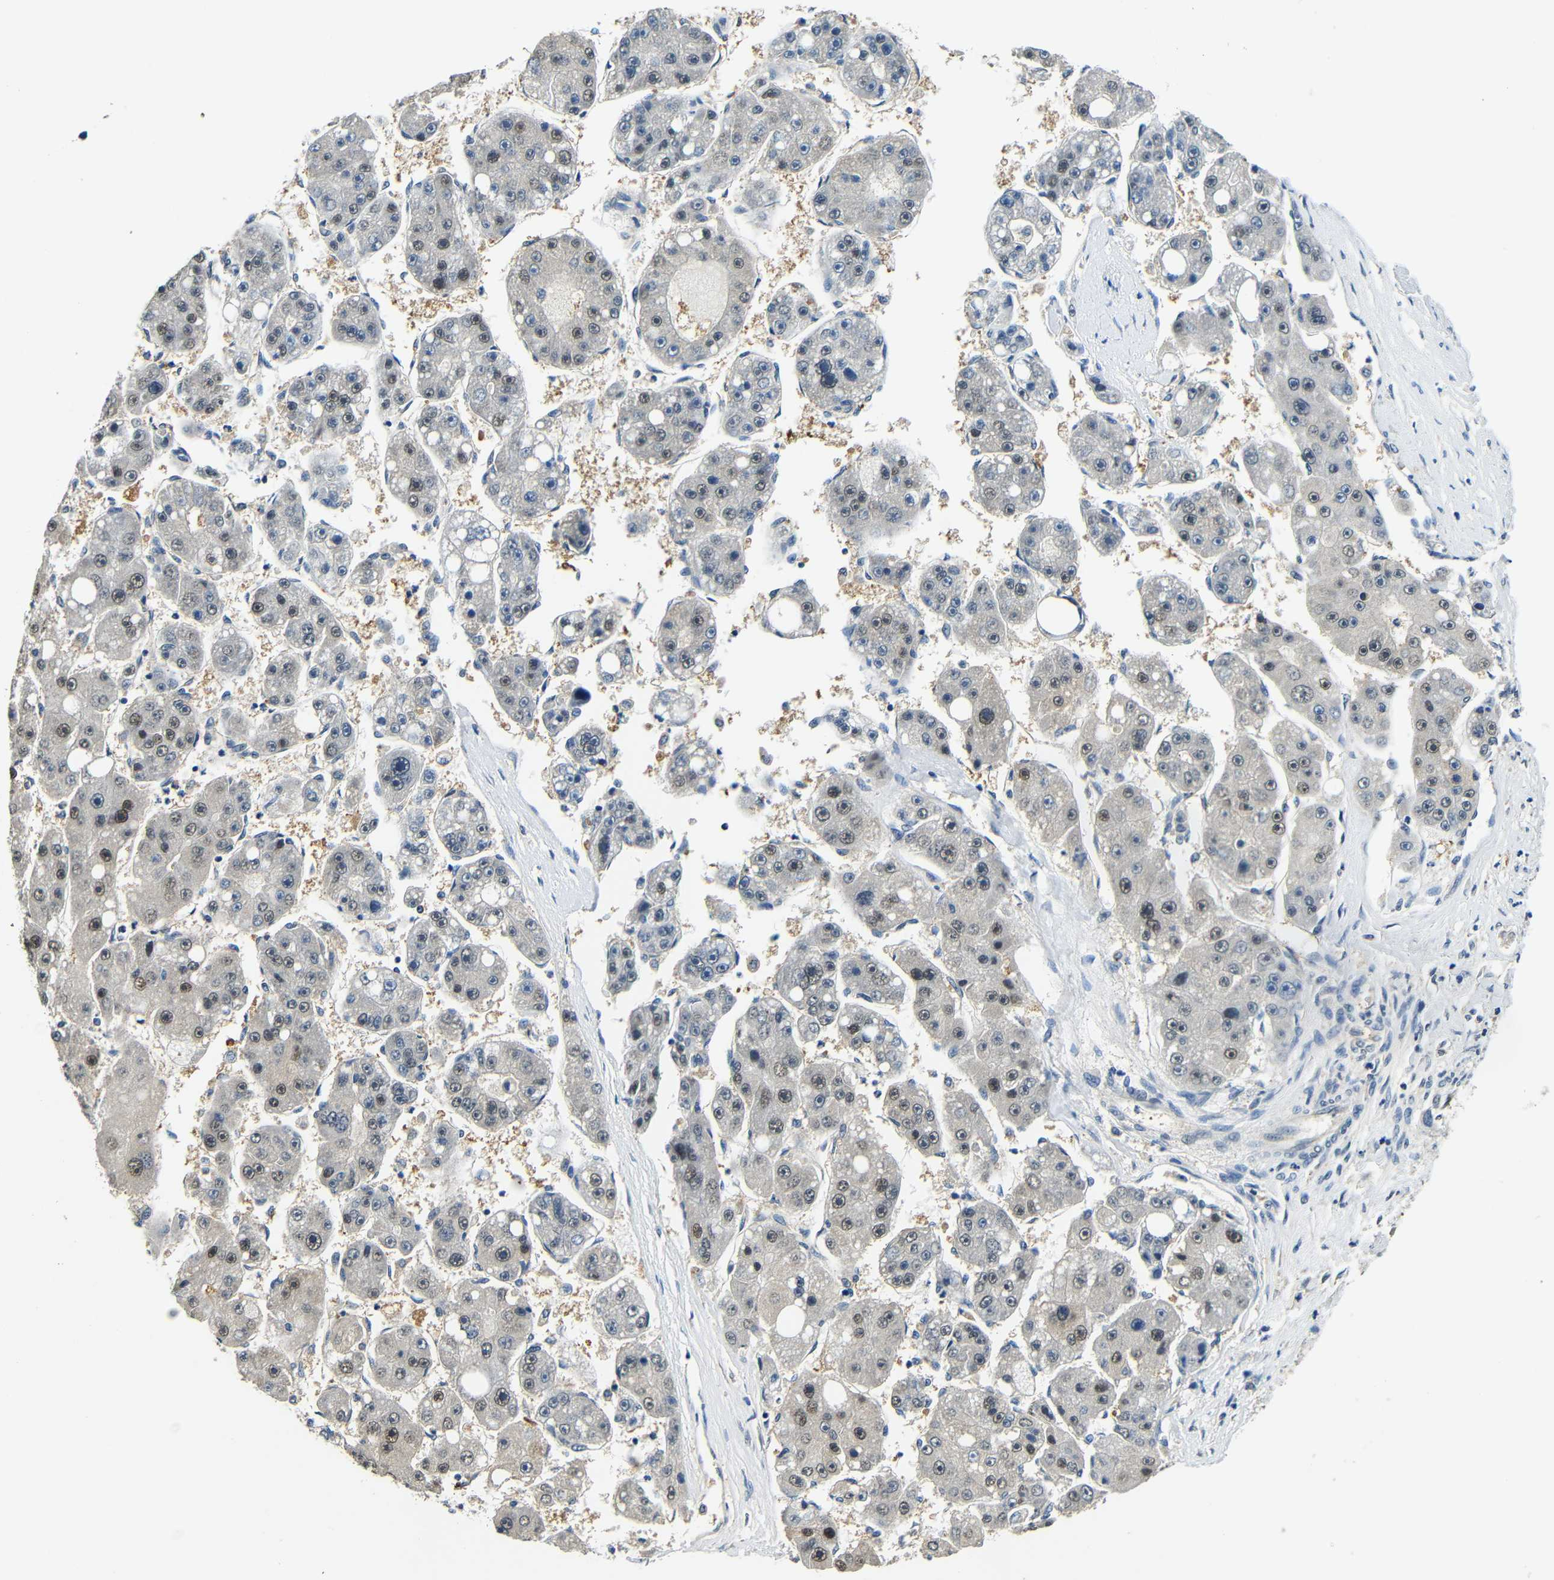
{"staining": {"intensity": "weak", "quantity": "<25%", "location": "nuclear"}, "tissue": "liver cancer", "cell_type": "Tumor cells", "image_type": "cancer", "snomed": [{"axis": "morphology", "description": "Carcinoma, Hepatocellular, NOS"}, {"axis": "topography", "description": "Liver"}], "caption": "A micrograph of liver cancer (hepatocellular carcinoma) stained for a protein demonstrates no brown staining in tumor cells.", "gene": "ADAP1", "patient": {"sex": "female", "age": 61}}